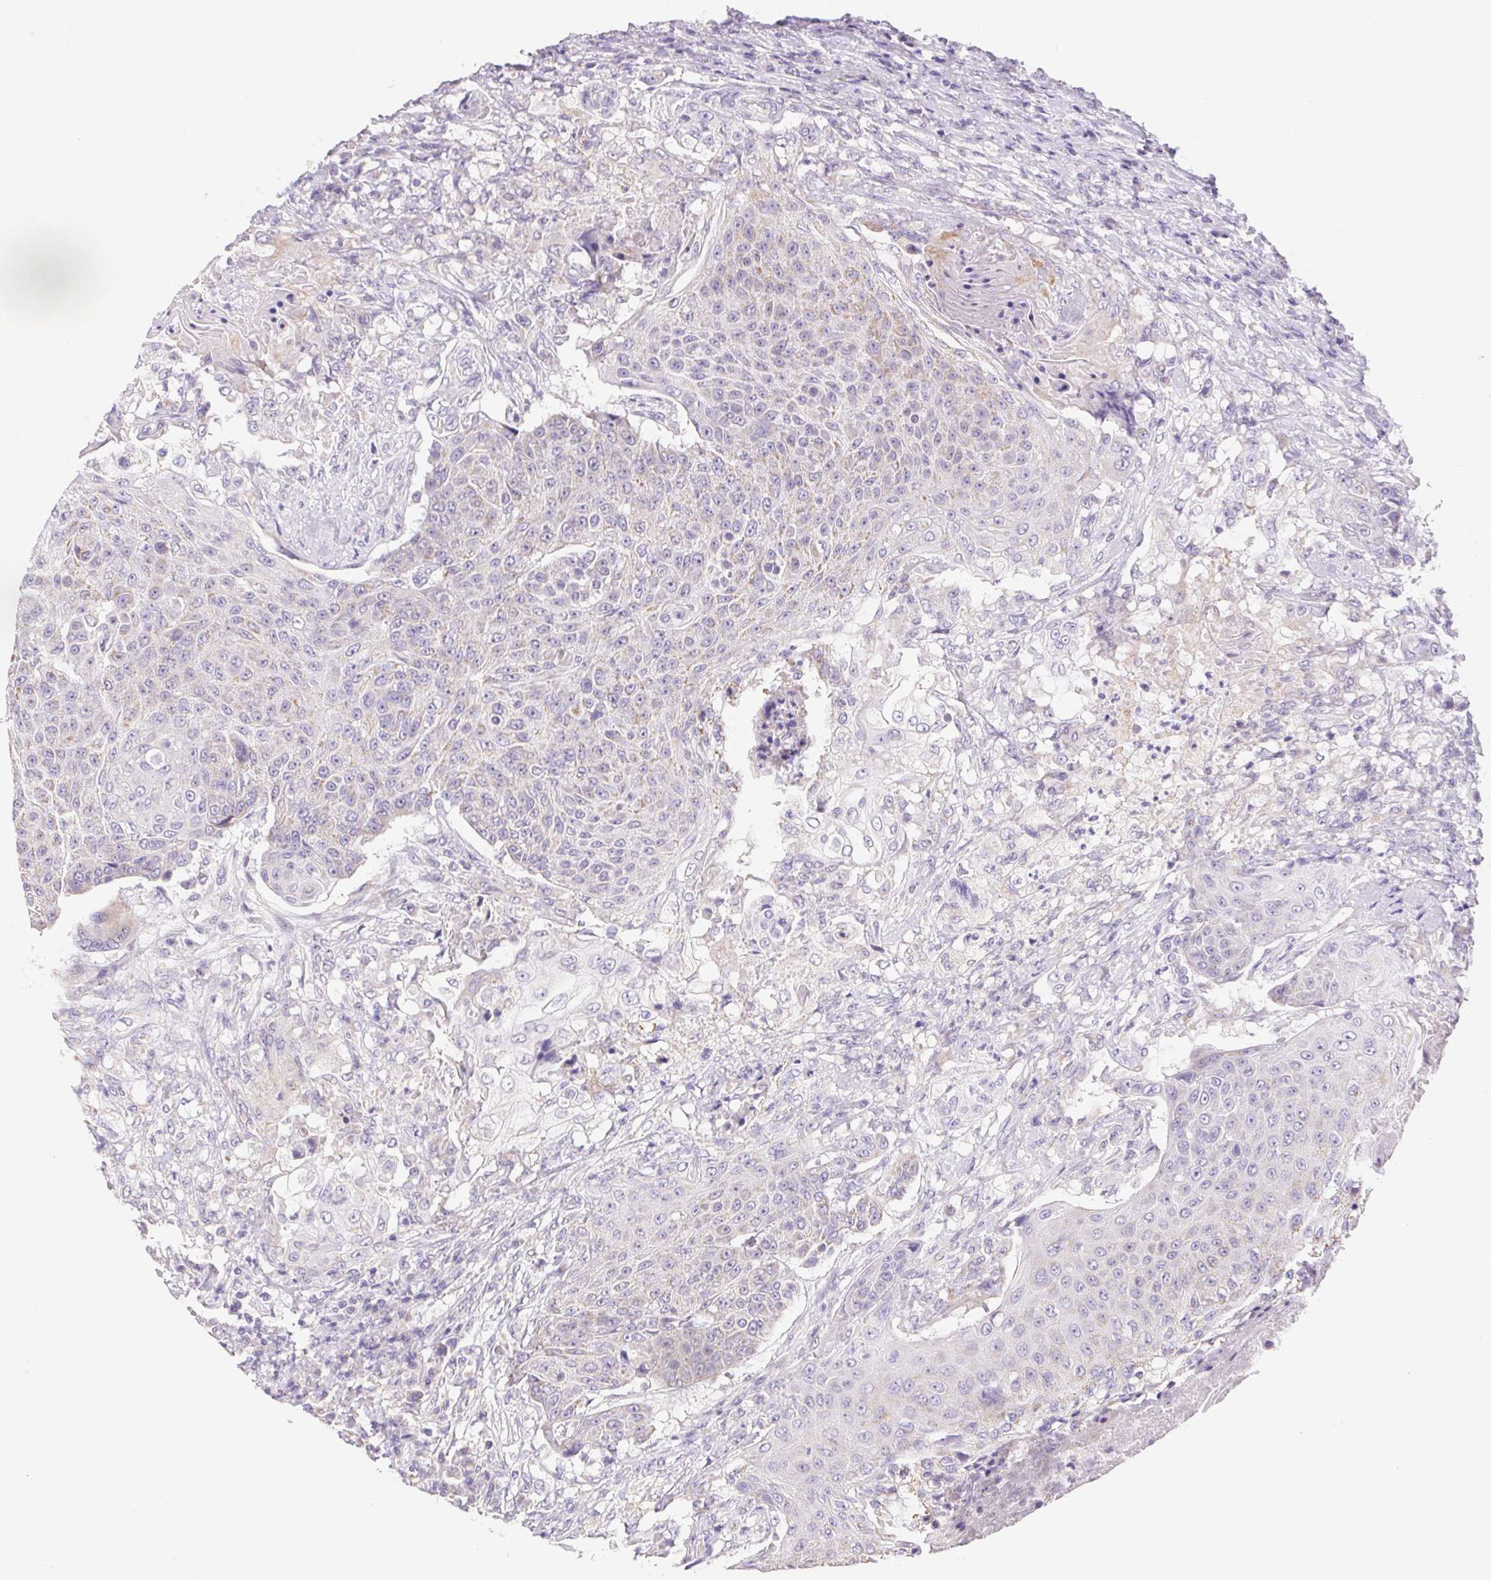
{"staining": {"intensity": "weak", "quantity": "<25%", "location": "cytoplasmic/membranous"}, "tissue": "urothelial cancer", "cell_type": "Tumor cells", "image_type": "cancer", "snomed": [{"axis": "morphology", "description": "Urothelial carcinoma, High grade"}, {"axis": "topography", "description": "Urinary bladder"}], "caption": "IHC micrograph of neoplastic tissue: human urothelial carcinoma (high-grade) stained with DAB (3,3'-diaminobenzidine) shows no significant protein positivity in tumor cells.", "gene": "FKBP6", "patient": {"sex": "female", "age": 63}}